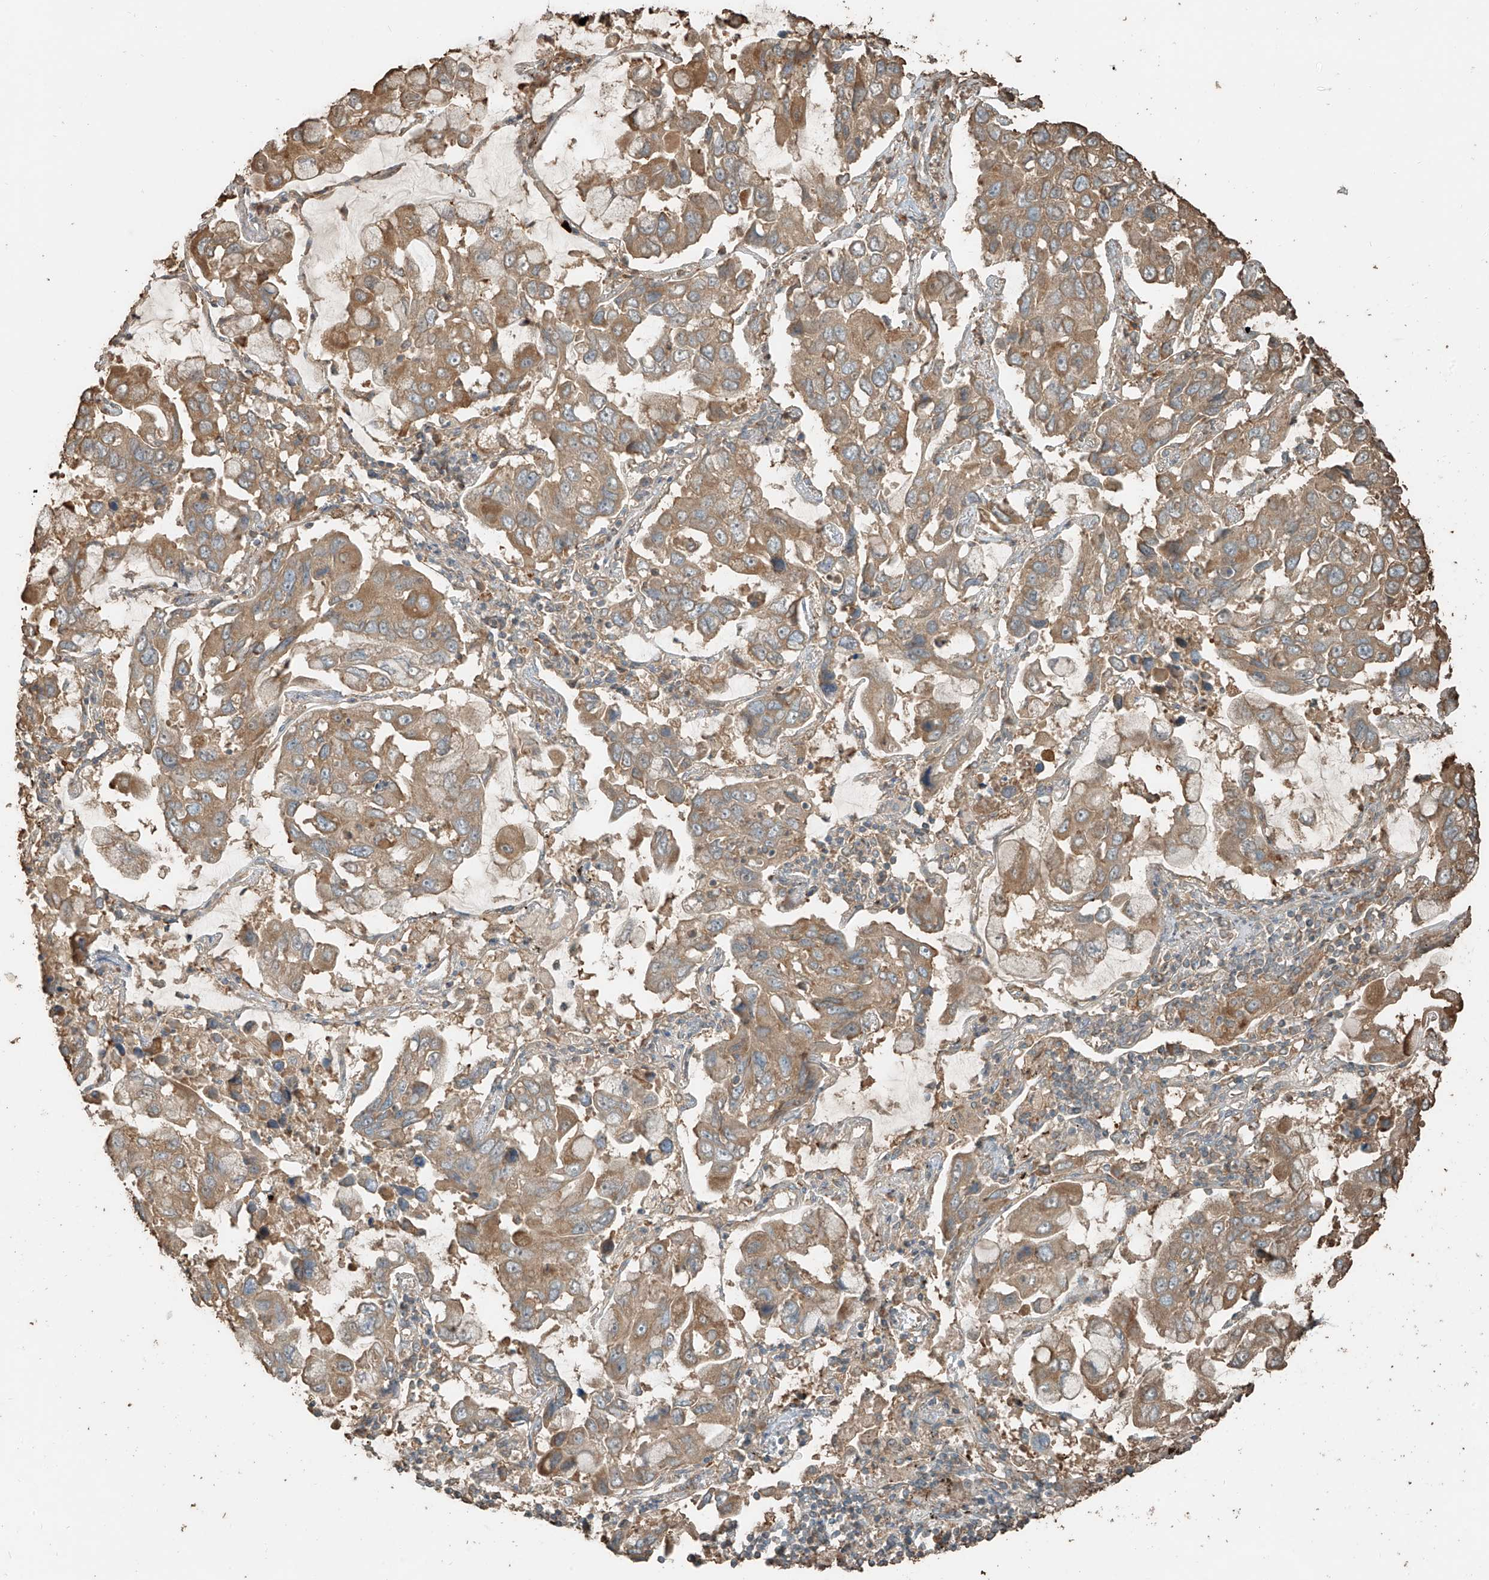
{"staining": {"intensity": "moderate", "quantity": ">75%", "location": "cytoplasmic/membranous"}, "tissue": "lung cancer", "cell_type": "Tumor cells", "image_type": "cancer", "snomed": [{"axis": "morphology", "description": "Adenocarcinoma, NOS"}, {"axis": "topography", "description": "Lung"}], "caption": "Moderate cytoplasmic/membranous protein positivity is seen in about >75% of tumor cells in adenocarcinoma (lung).", "gene": "RFTN2", "patient": {"sex": "male", "age": 64}}